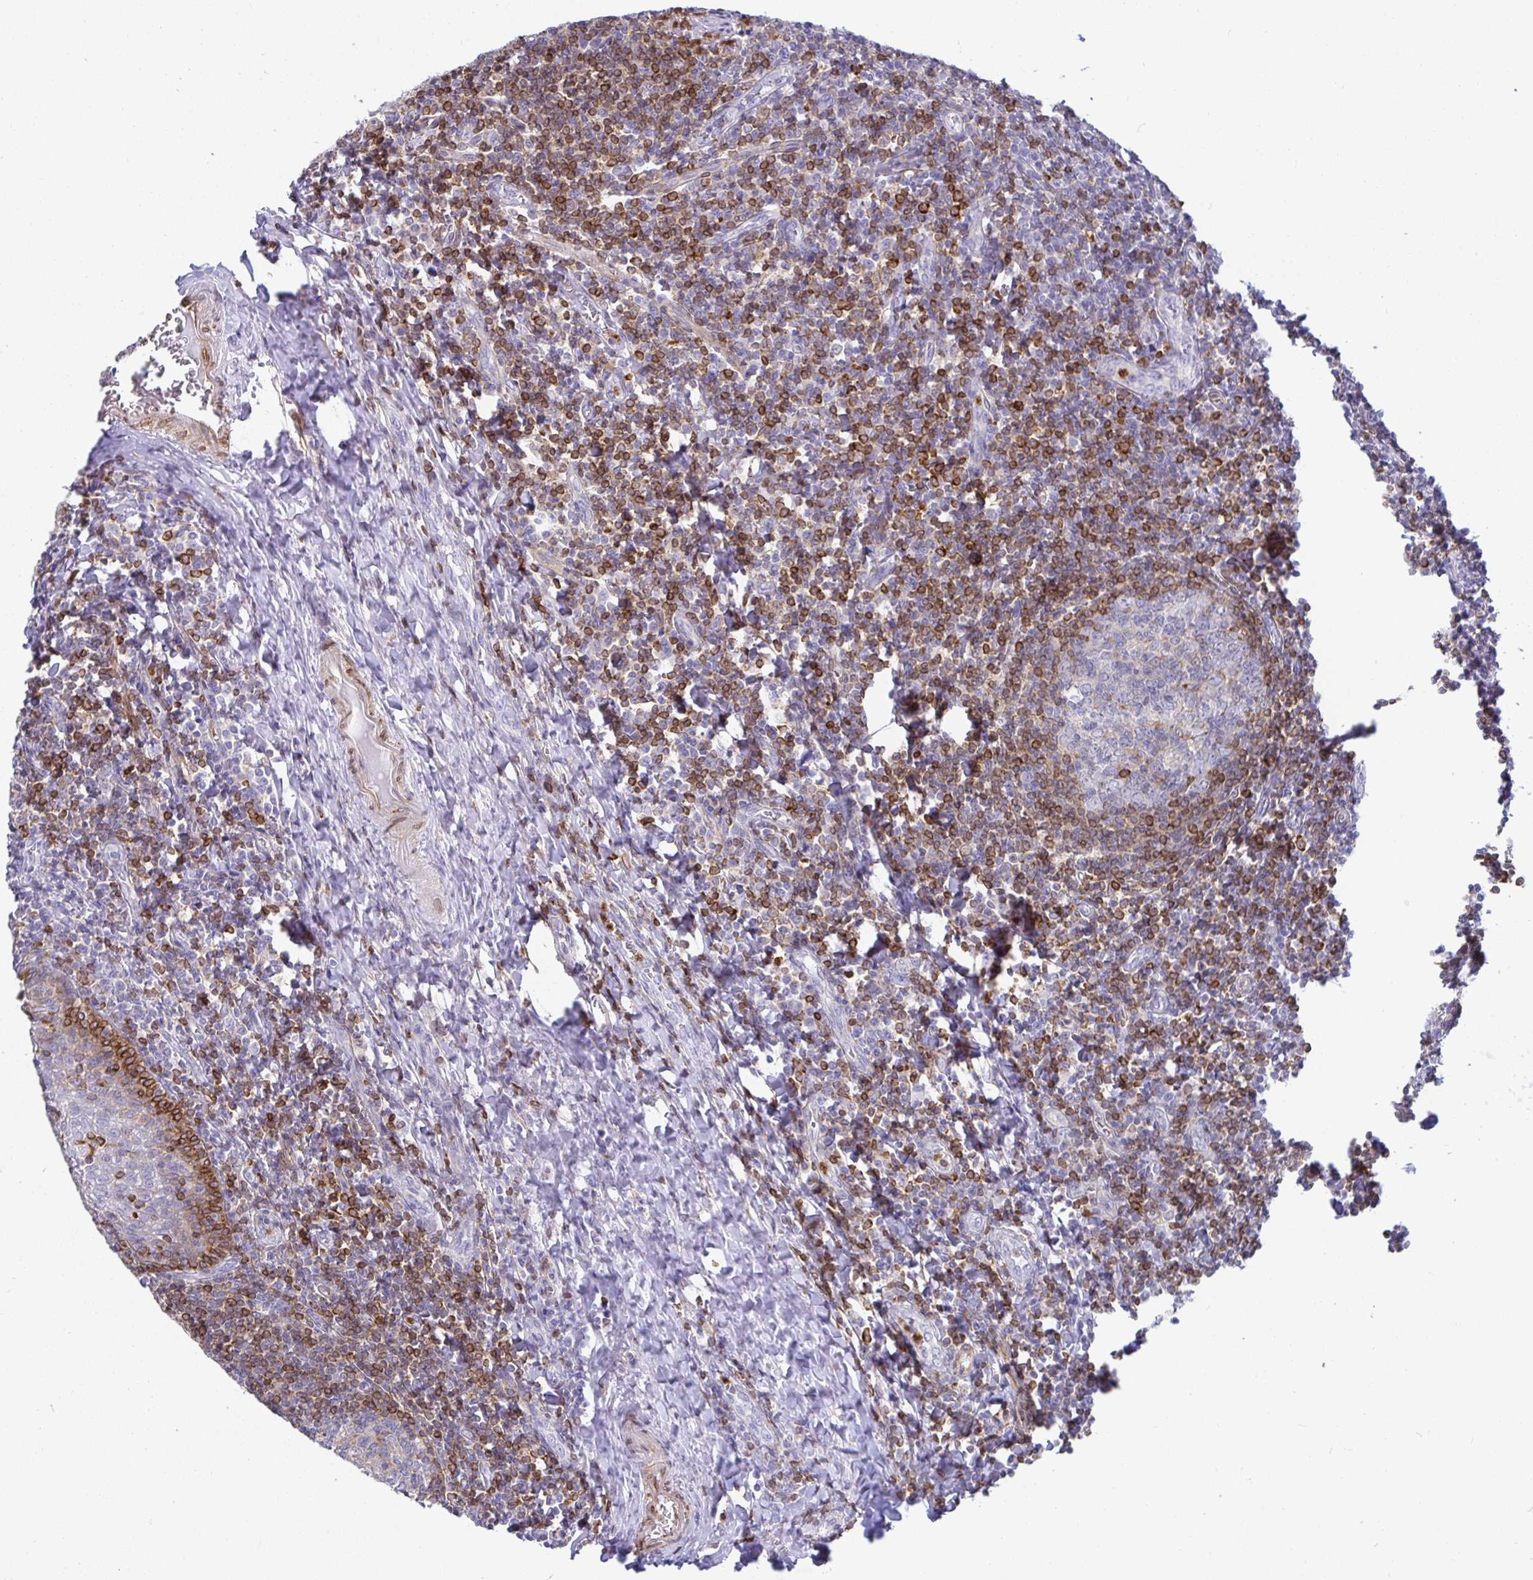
{"staining": {"intensity": "moderate", "quantity": "<25%", "location": "cytoplasmic/membranous"}, "tissue": "tonsil", "cell_type": "Germinal center cells", "image_type": "normal", "snomed": [{"axis": "morphology", "description": "Normal tissue, NOS"}, {"axis": "morphology", "description": "Inflammation, NOS"}, {"axis": "topography", "description": "Tonsil"}], "caption": "Immunohistochemical staining of normal human tonsil shows <25% levels of moderate cytoplasmic/membranous protein expression in about <25% of germinal center cells. (brown staining indicates protein expression, while blue staining denotes nuclei).", "gene": "TP53I11", "patient": {"sex": "female", "age": 31}}